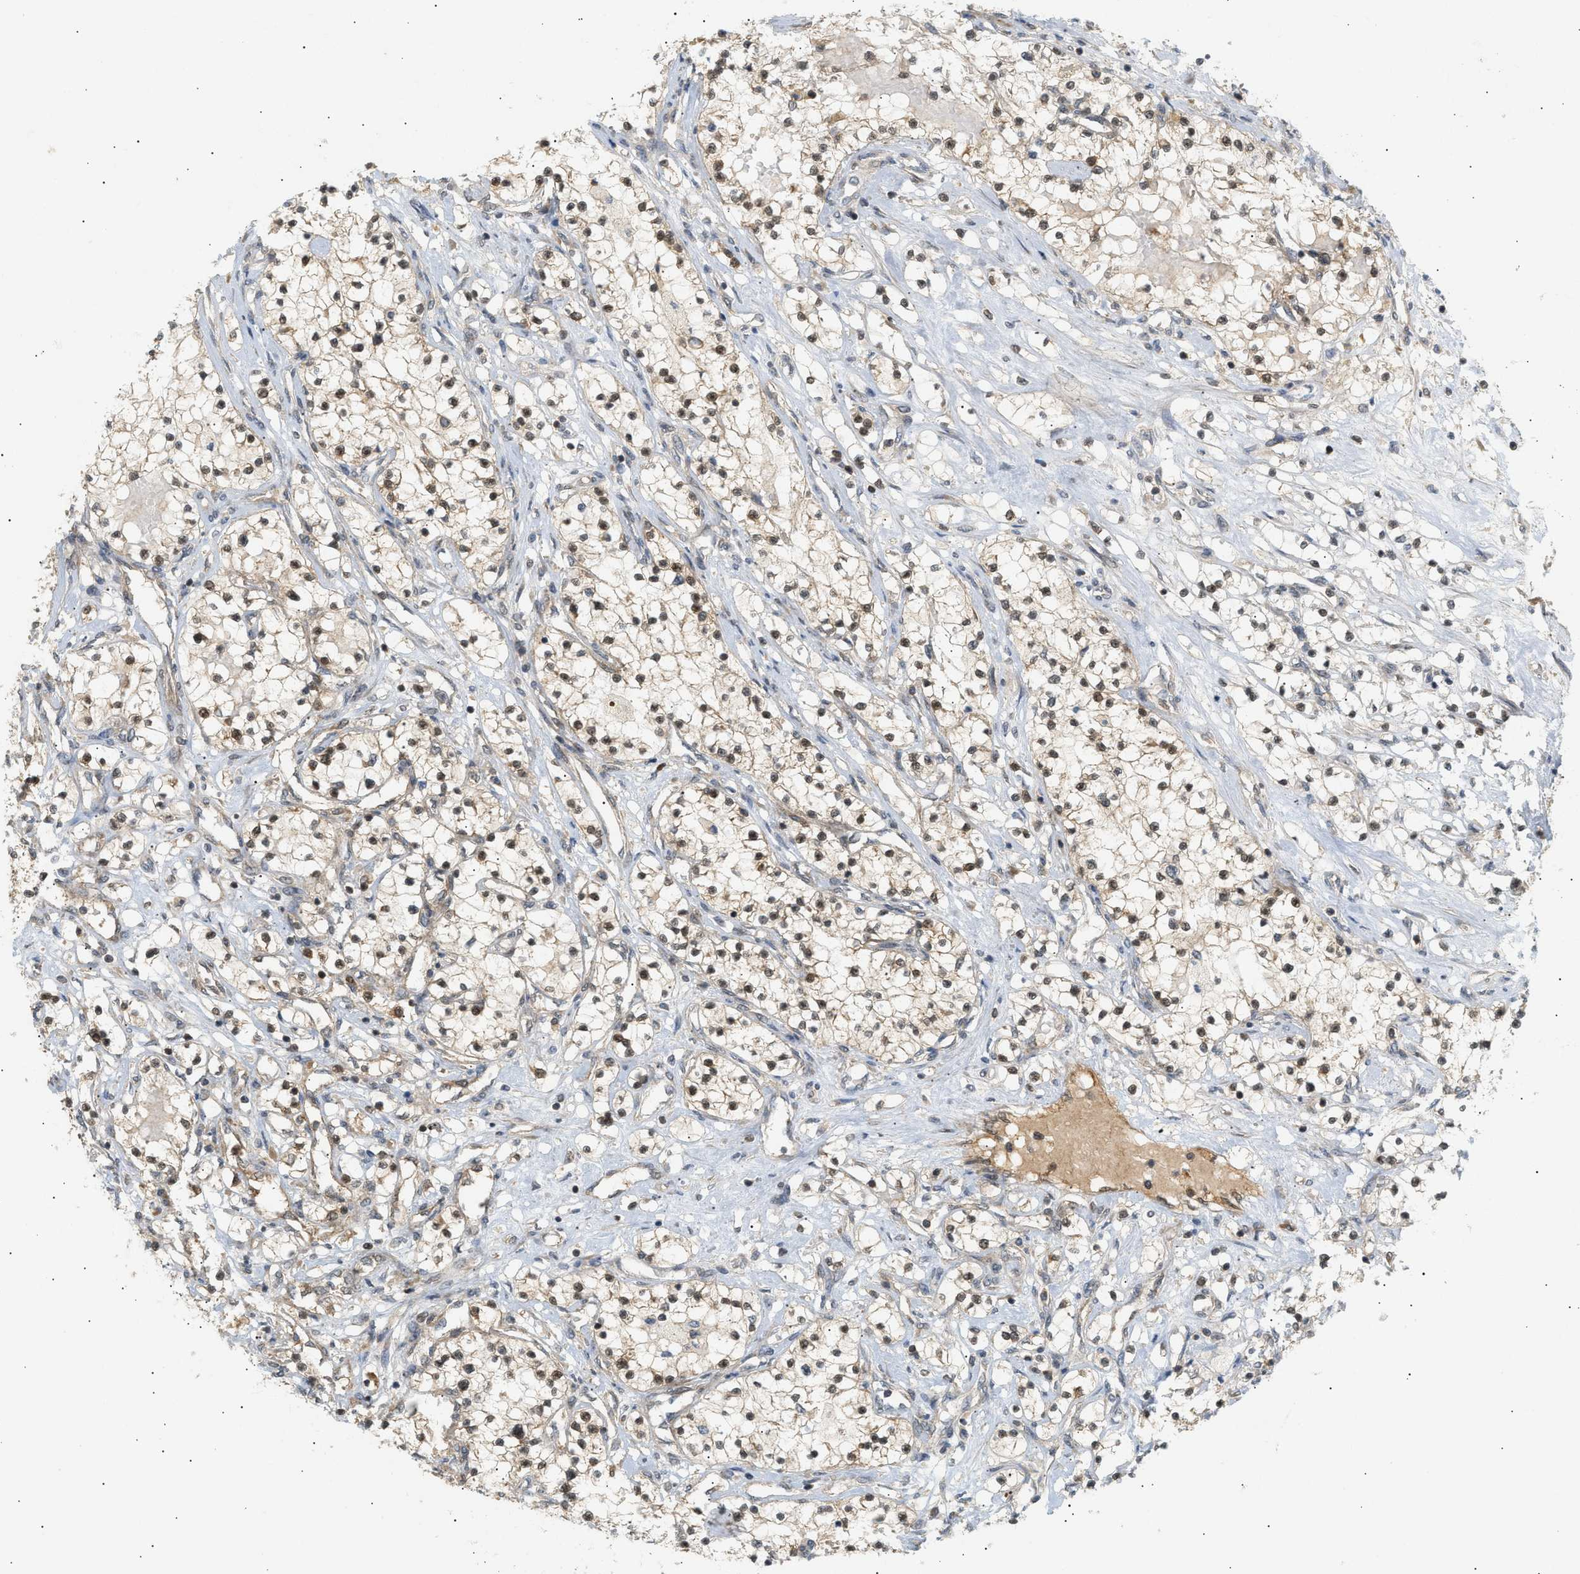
{"staining": {"intensity": "moderate", "quantity": ">75%", "location": "cytoplasmic/membranous,nuclear"}, "tissue": "renal cancer", "cell_type": "Tumor cells", "image_type": "cancer", "snomed": [{"axis": "morphology", "description": "Adenocarcinoma, NOS"}, {"axis": "topography", "description": "Kidney"}], "caption": "Renal cancer stained with IHC displays moderate cytoplasmic/membranous and nuclear positivity in approximately >75% of tumor cells. The protein of interest is stained brown, and the nuclei are stained in blue (DAB IHC with brightfield microscopy, high magnification).", "gene": "SHC1", "patient": {"sex": "male", "age": 68}}